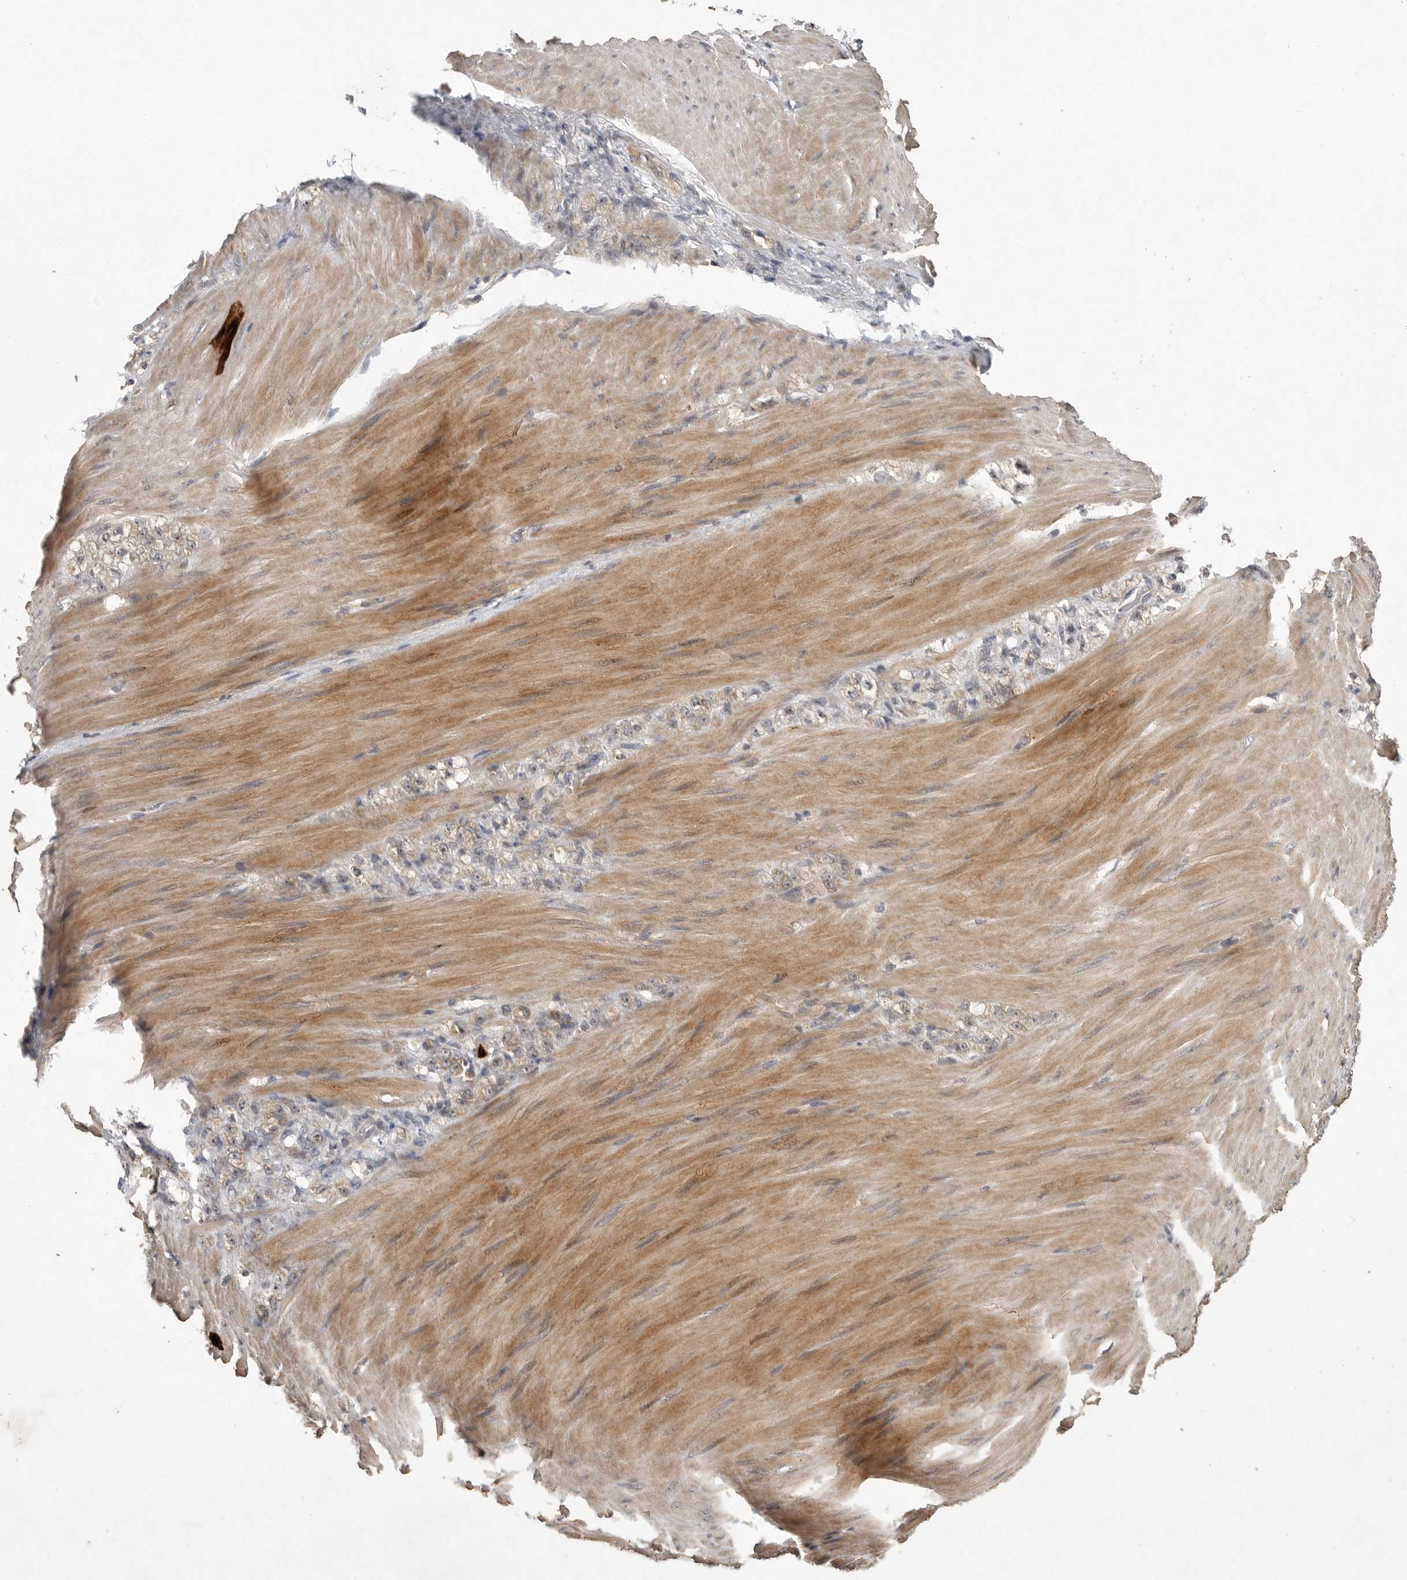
{"staining": {"intensity": "weak", "quantity": "25%-75%", "location": "cytoplasmic/membranous"}, "tissue": "stomach cancer", "cell_type": "Tumor cells", "image_type": "cancer", "snomed": [{"axis": "morphology", "description": "Normal tissue, NOS"}, {"axis": "morphology", "description": "Adenocarcinoma, NOS"}, {"axis": "topography", "description": "Stomach"}], "caption": "Protein expression analysis of human stomach adenocarcinoma reveals weak cytoplasmic/membranous expression in approximately 25%-75% of tumor cells.", "gene": "UBE3D", "patient": {"sex": "male", "age": 82}}